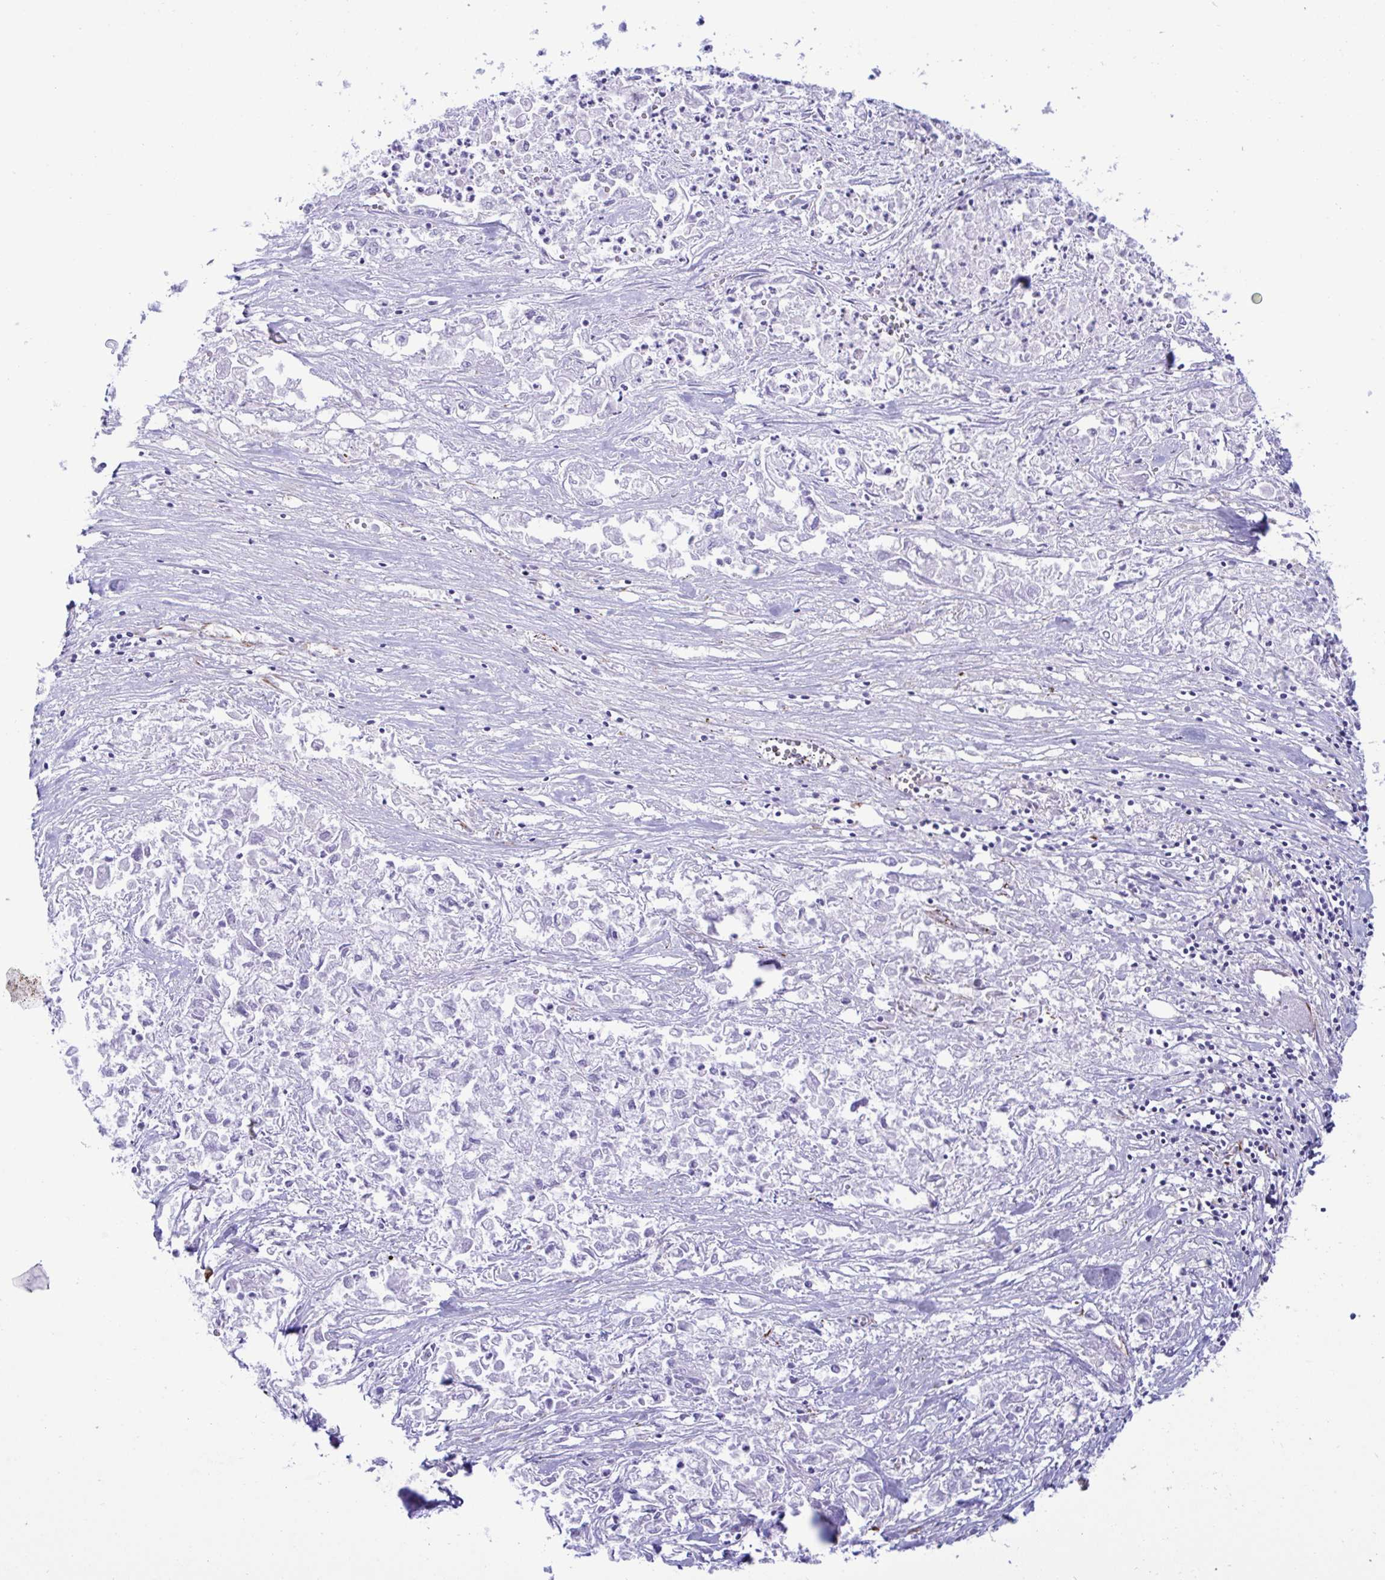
{"staining": {"intensity": "negative", "quantity": "none", "location": "none"}, "tissue": "pancreatic cancer", "cell_type": "Tumor cells", "image_type": "cancer", "snomed": [{"axis": "morphology", "description": "Adenocarcinoma, NOS"}, {"axis": "topography", "description": "Pancreas"}], "caption": "This is an immunohistochemistry (IHC) micrograph of pancreatic cancer. There is no staining in tumor cells.", "gene": "SMAD5", "patient": {"sex": "male", "age": 72}}